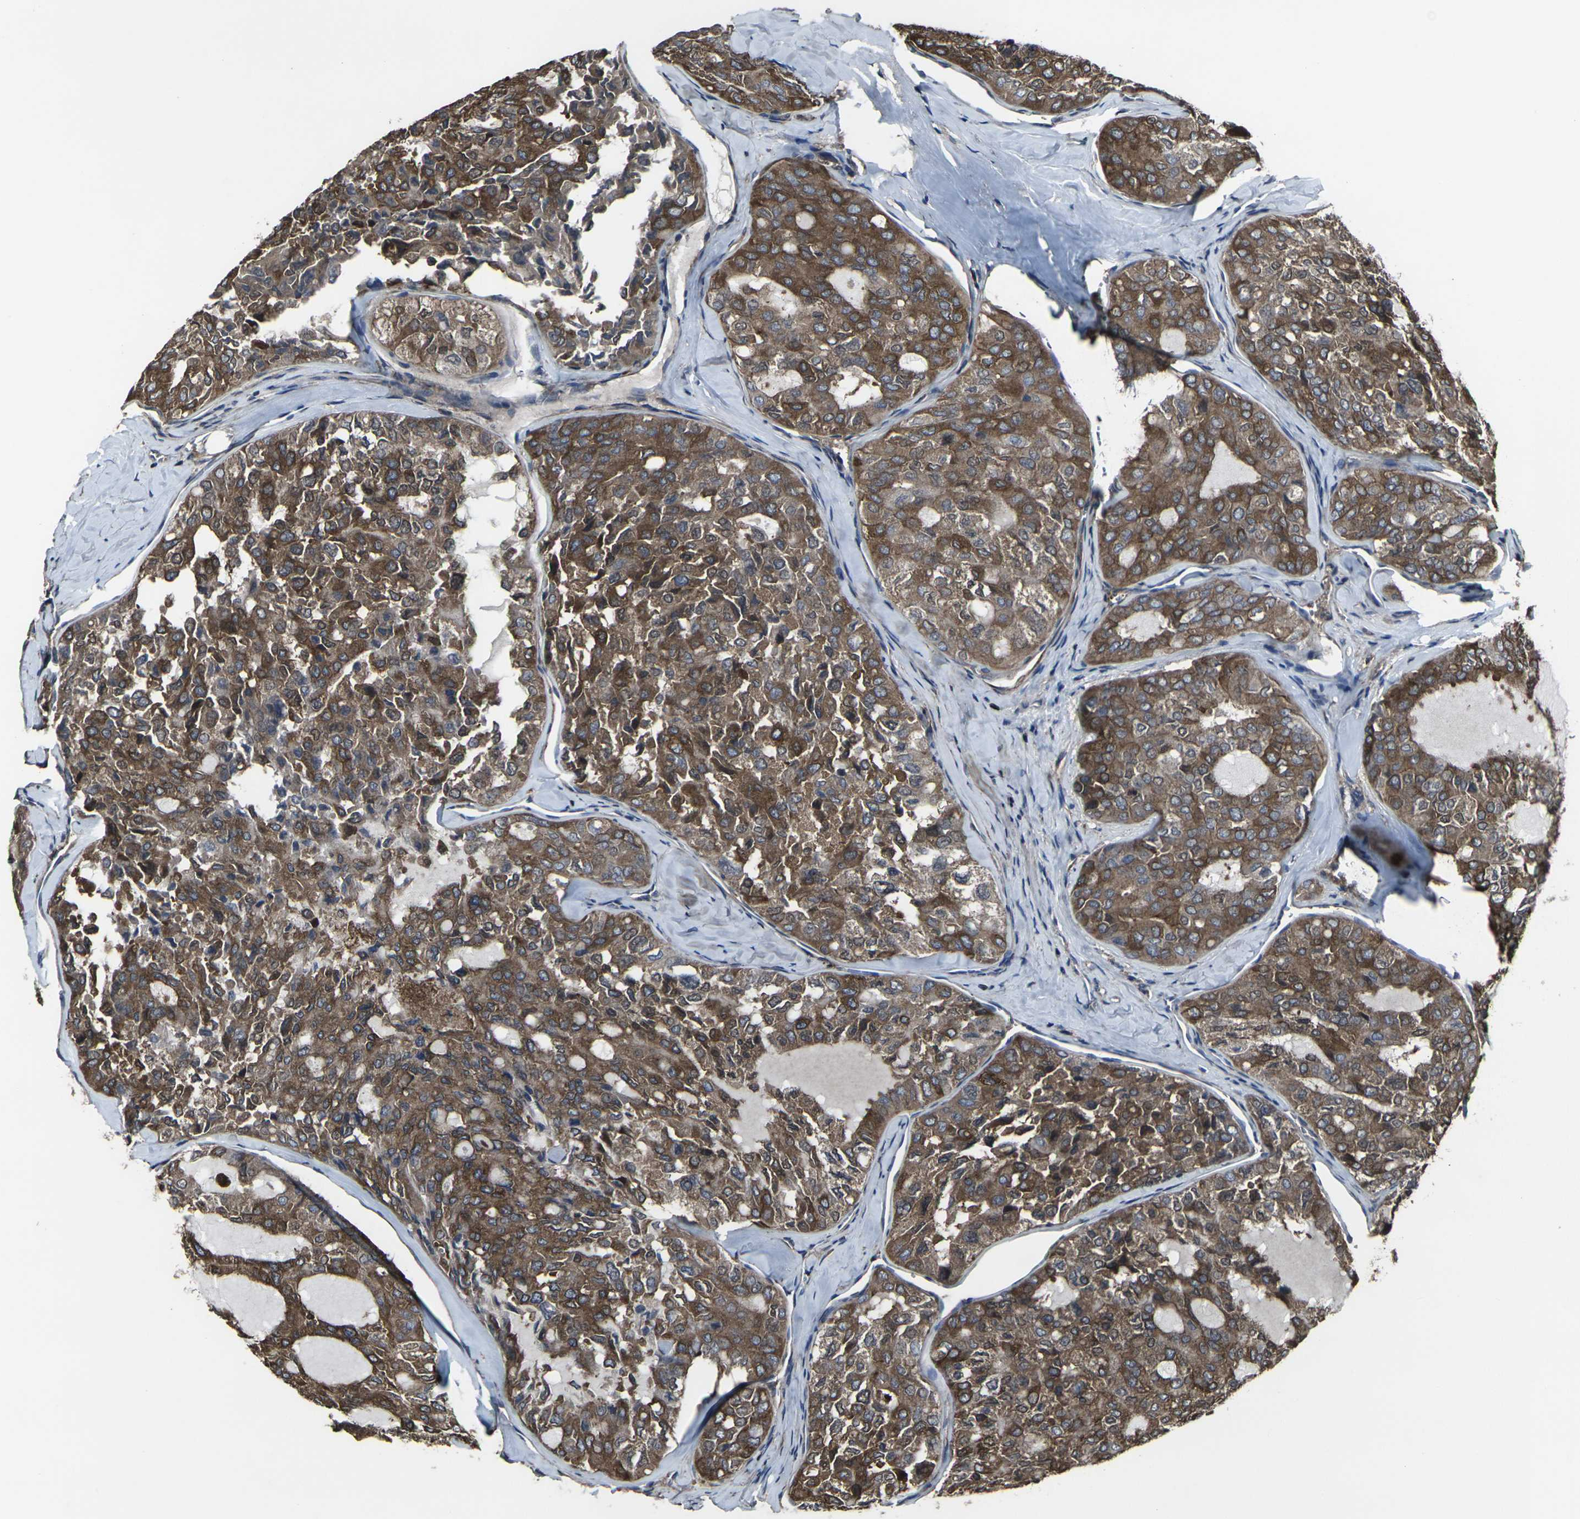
{"staining": {"intensity": "moderate", "quantity": ">75%", "location": "cytoplasmic/membranous"}, "tissue": "thyroid cancer", "cell_type": "Tumor cells", "image_type": "cancer", "snomed": [{"axis": "morphology", "description": "Follicular adenoma carcinoma, NOS"}, {"axis": "topography", "description": "Thyroid gland"}], "caption": "Tumor cells show medium levels of moderate cytoplasmic/membranous positivity in about >75% of cells in thyroid cancer (follicular adenoma carcinoma). The staining is performed using DAB brown chromogen to label protein expression. The nuclei are counter-stained blue using hematoxylin.", "gene": "PRKACB", "patient": {"sex": "male", "age": 75}}